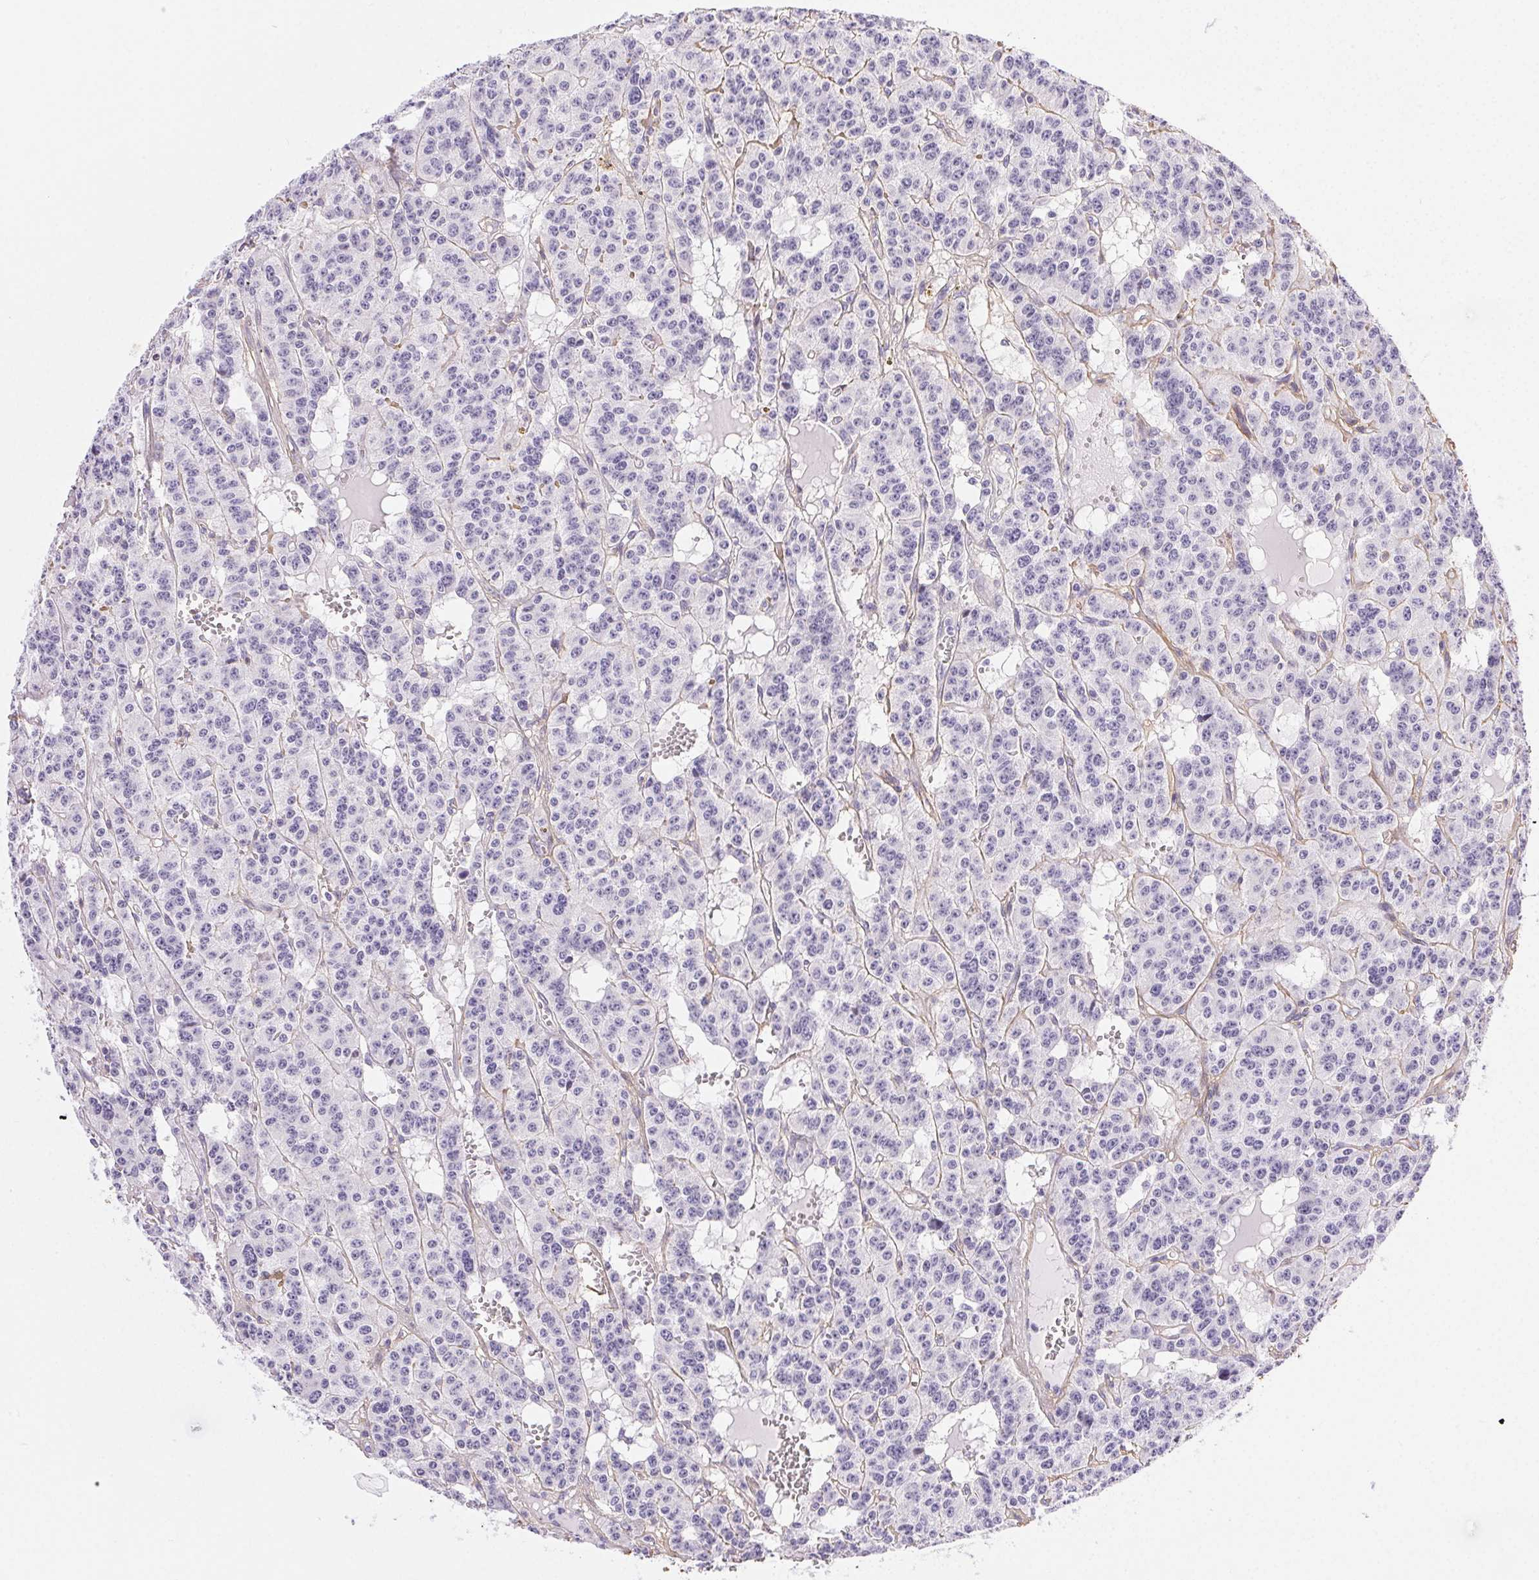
{"staining": {"intensity": "negative", "quantity": "none", "location": "none"}, "tissue": "carcinoid", "cell_type": "Tumor cells", "image_type": "cancer", "snomed": [{"axis": "morphology", "description": "Carcinoid, malignant, NOS"}, {"axis": "topography", "description": "Lung"}], "caption": "Tumor cells are negative for protein expression in human carcinoid (malignant).", "gene": "PDZD2", "patient": {"sex": "female", "age": 71}}